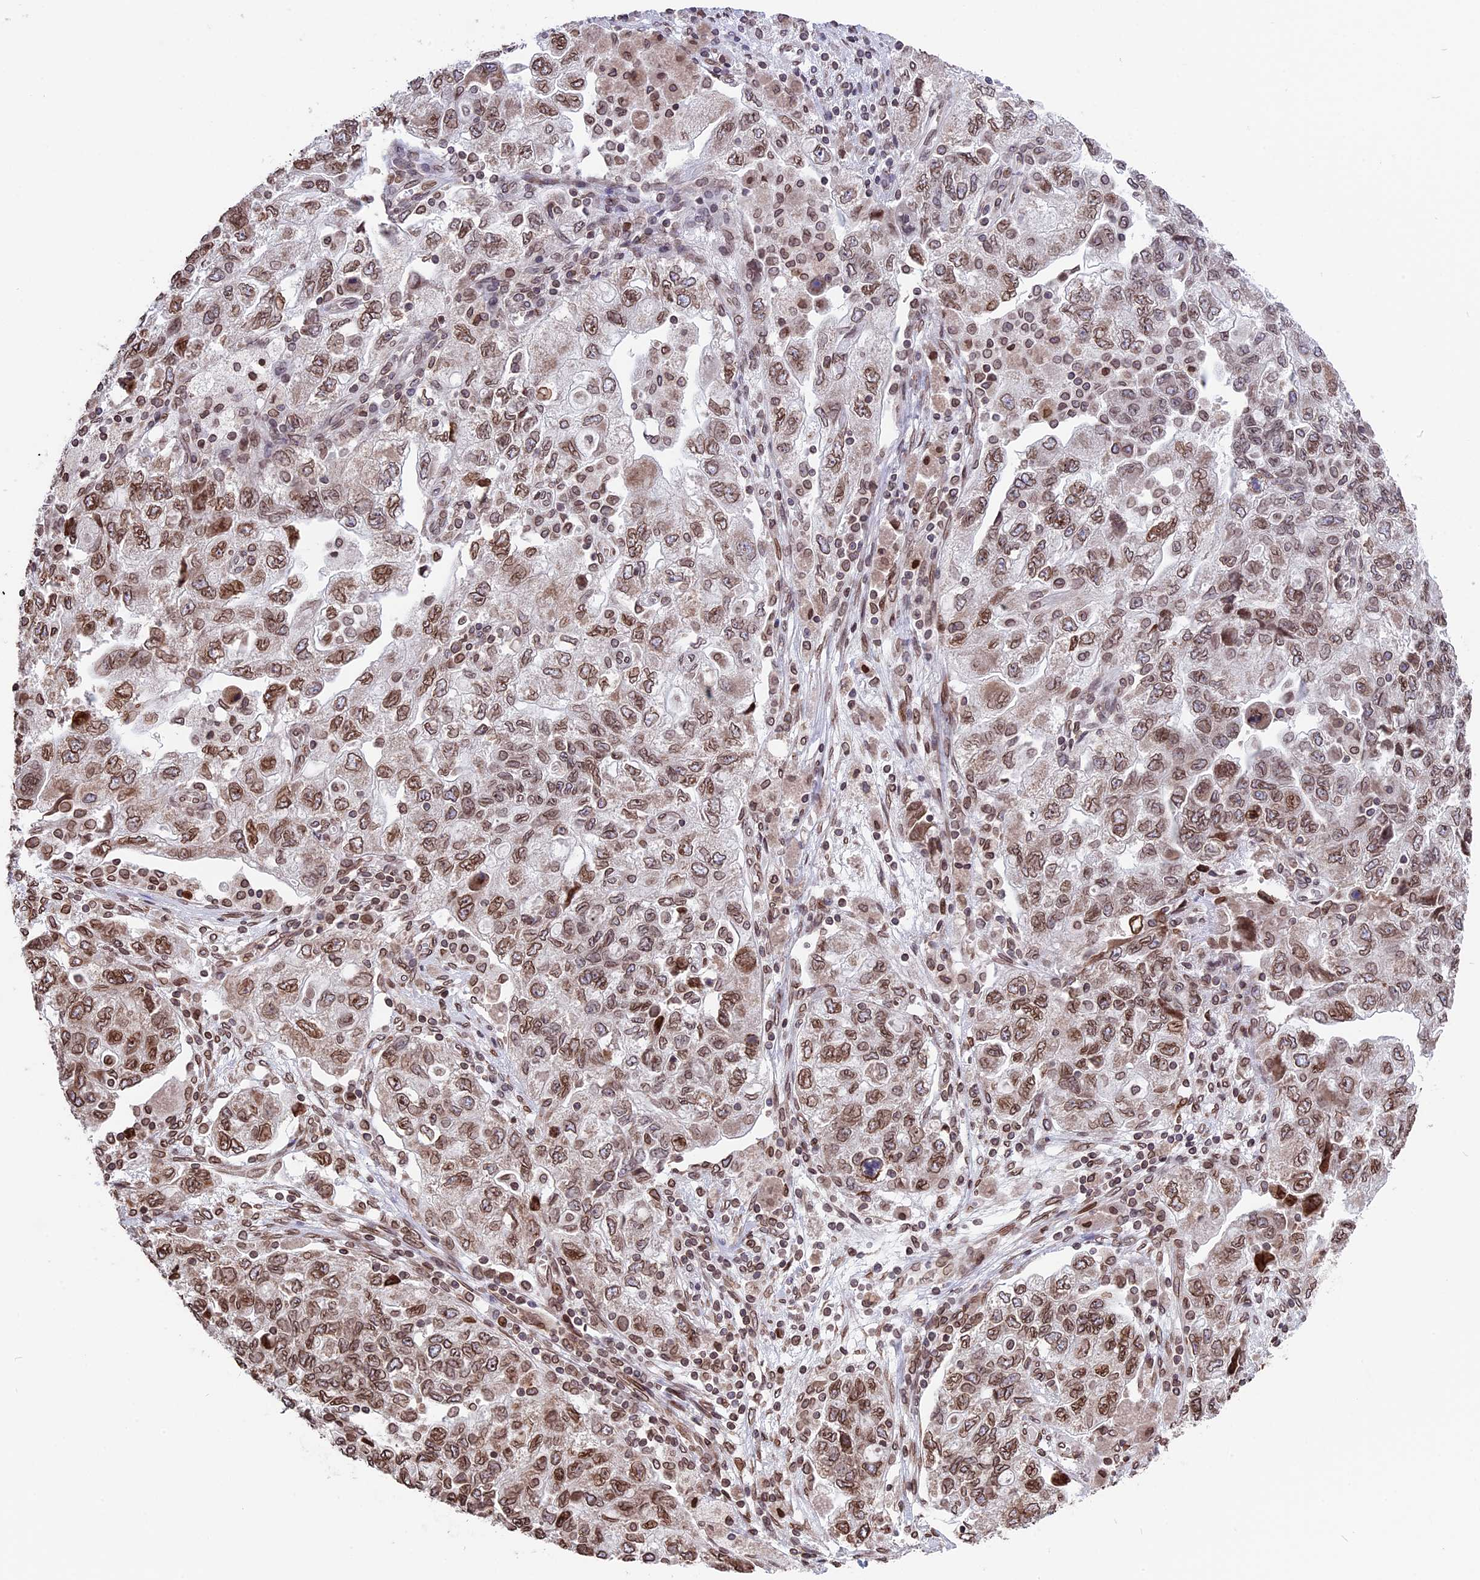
{"staining": {"intensity": "moderate", "quantity": ">75%", "location": "cytoplasmic/membranous,nuclear"}, "tissue": "ovarian cancer", "cell_type": "Tumor cells", "image_type": "cancer", "snomed": [{"axis": "morphology", "description": "Carcinoma, NOS"}, {"axis": "morphology", "description": "Cystadenocarcinoma, serous, NOS"}, {"axis": "topography", "description": "Ovary"}], "caption": "Immunohistochemistry (IHC) staining of ovarian carcinoma, which exhibits medium levels of moderate cytoplasmic/membranous and nuclear expression in approximately >75% of tumor cells indicating moderate cytoplasmic/membranous and nuclear protein expression. The staining was performed using DAB (3,3'-diaminobenzidine) (brown) for protein detection and nuclei were counterstained in hematoxylin (blue).", "gene": "PTCHD4", "patient": {"sex": "female", "age": 69}}